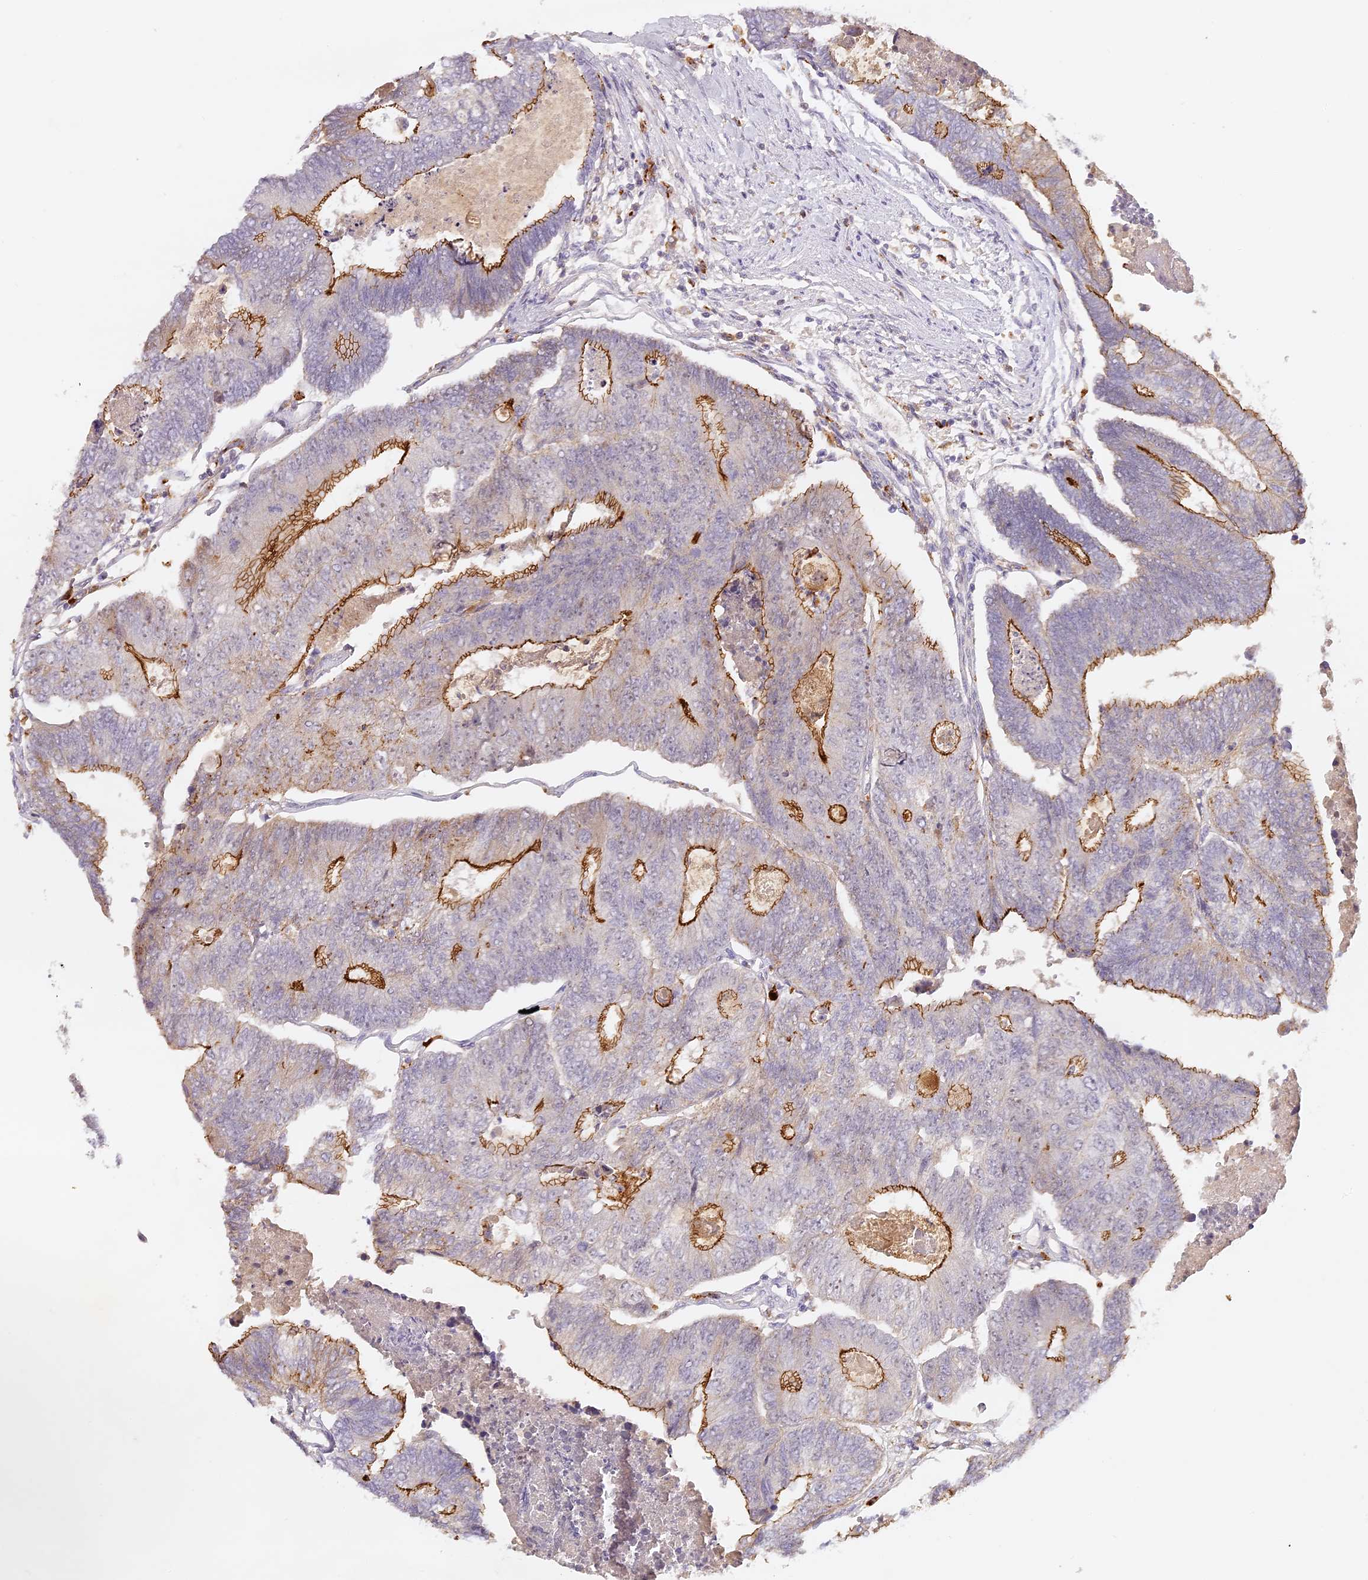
{"staining": {"intensity": "strong", "quantity": "25%-75%", "location": "cytoplasmic/membranous"}, "tissue": "colorectal cancer", "cell_type": "Tumor cells", "image_type": "cancer", "snomed": [{"axis": "morphology", "description": "Adenocarcinoma, NOS"}, {"axis": "topography", "description": "Colon"}], "caption": "A brown stain labels strong cytoplasmic/membranous expression of a protein in human colorectal adenocarcinoma tumor cells. (Stains: DAB in brown, nuclei in blue, Microscopy: brightfield microscopy at high magnification).", "gene": "ELL3", "patient": {"sex": "female", "age": 67}}